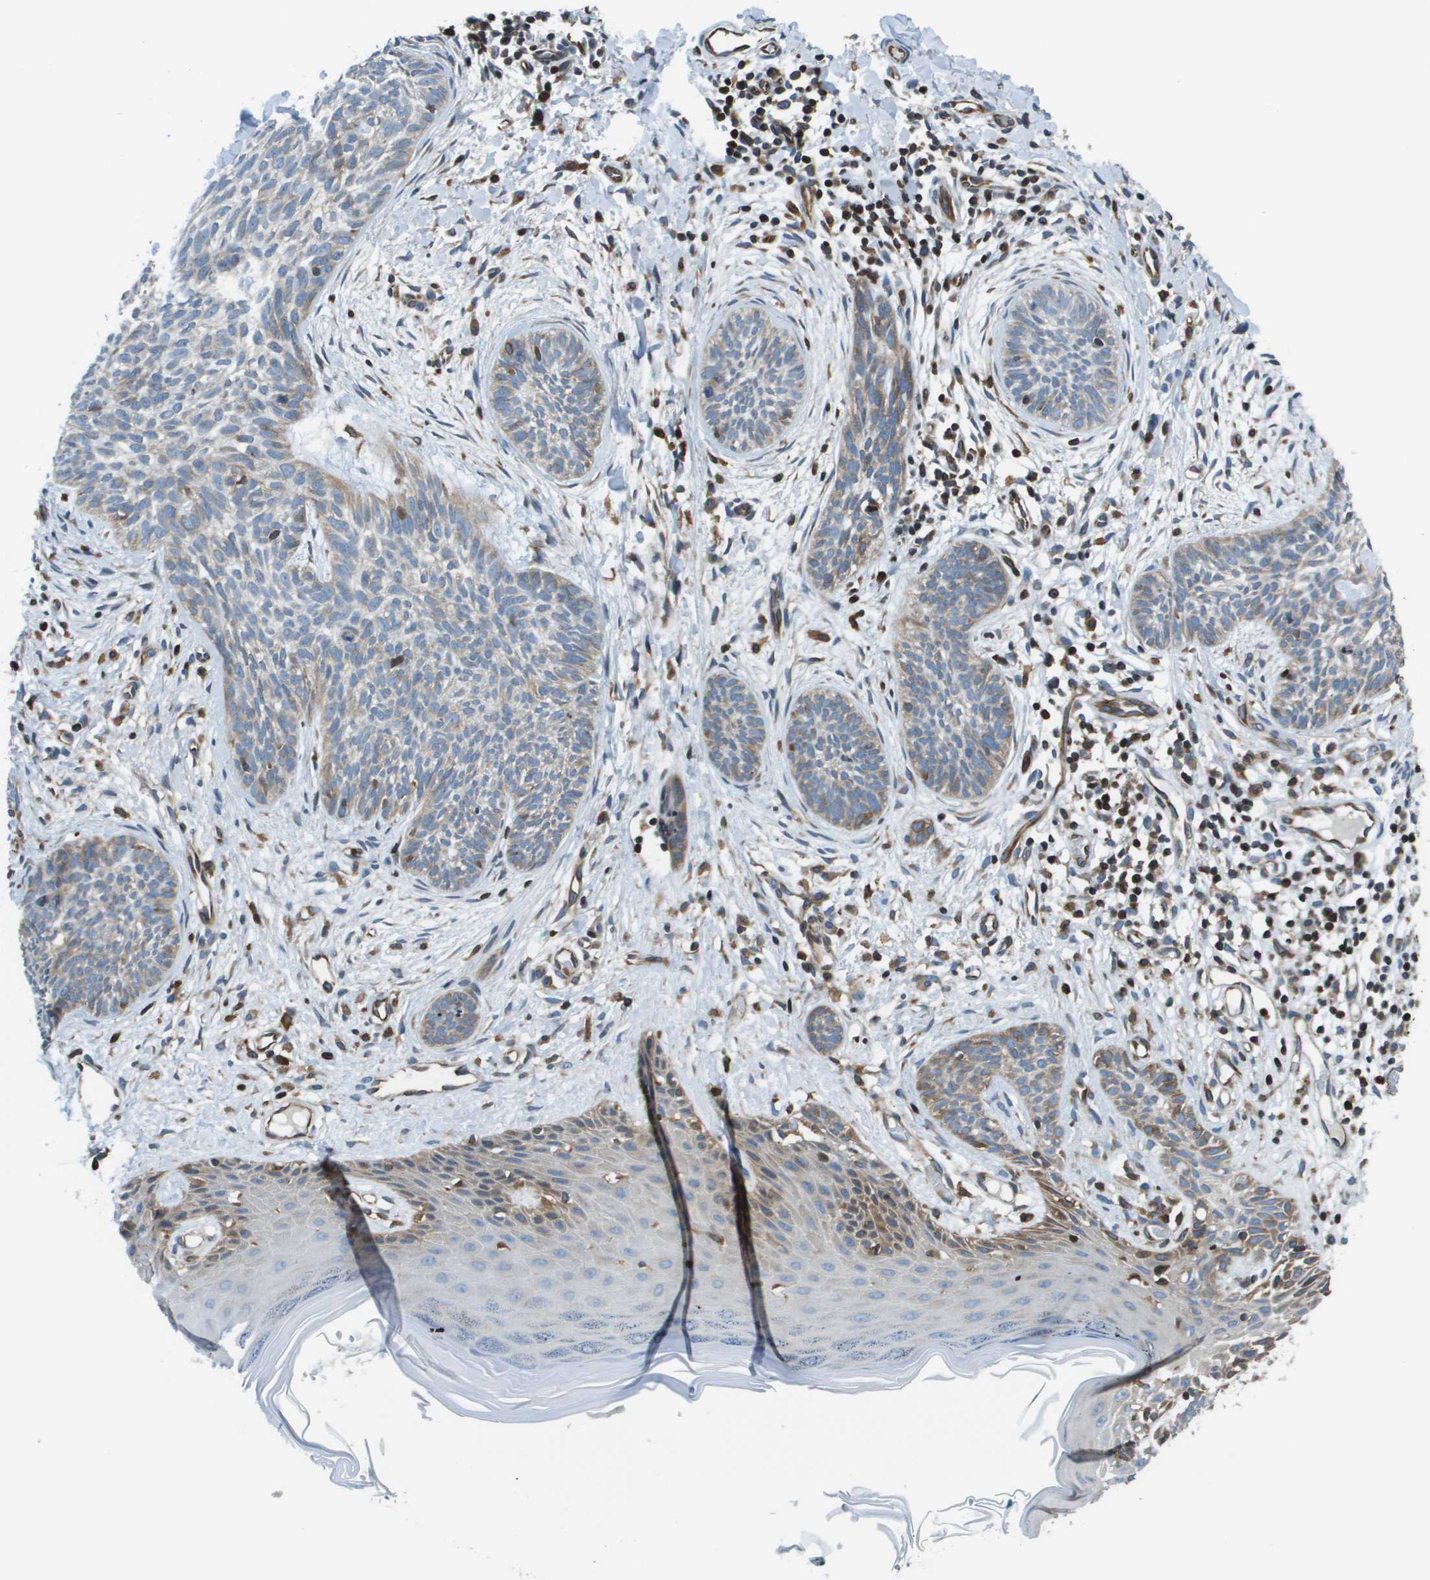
{"staining": {"intensity": "weak", "quantity": "<25%", "location": "cytoplasmic/membranous"}, "tissue": "skin cancer", "cell_type": "Tumor cells", "image_type": "cancer", "snomed": [{"axis": "morphology", "description": "Basal cell carcinoma"}, {"axis": "topography", "description": "Skin"}], "caption": "Immunohistochemistry of human skin basal cell carcinoma reveals no positivity in tumor cells.", "gene": "ESYT1", "patient": {"sex": "female", "age": 59}}